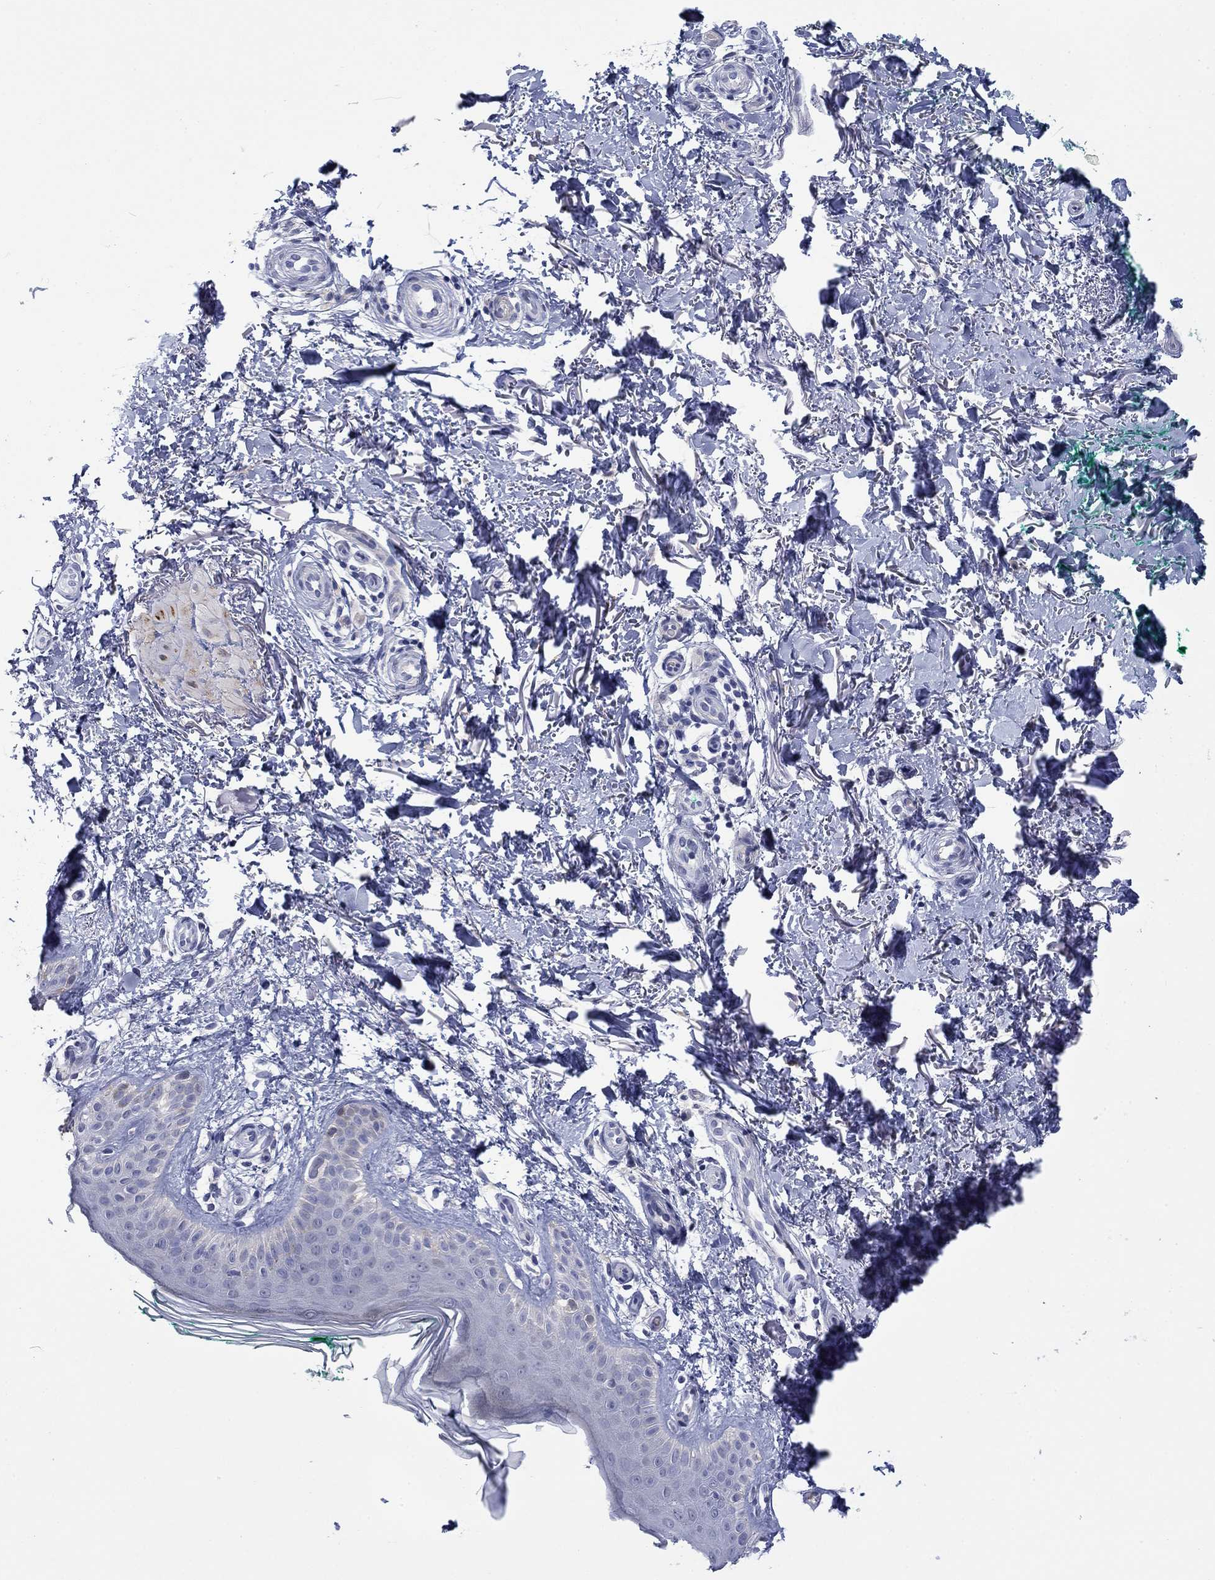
{"staining": {"intensity": "negative", "quantity": "none", "location": "none"}, "tissue": "skin", "cell_type": "Fibroblasts", "image_type": "normal", "snomed": [{"axis": "morphology", "description": "Normal tissue, NOS"}, {"axis": "morphology", "description": "Inflammation, NOS"}, {"axis": "morphology", "description": "Fibrosis, NOS"}, {"axis": "topography", "description": "Skin"}], "caption": "Protein analysis of benign skin displays no significant expression in fibroblasts.", "gene": "PTPRZ1", "patient": {"sex": "male", "age": 71}}